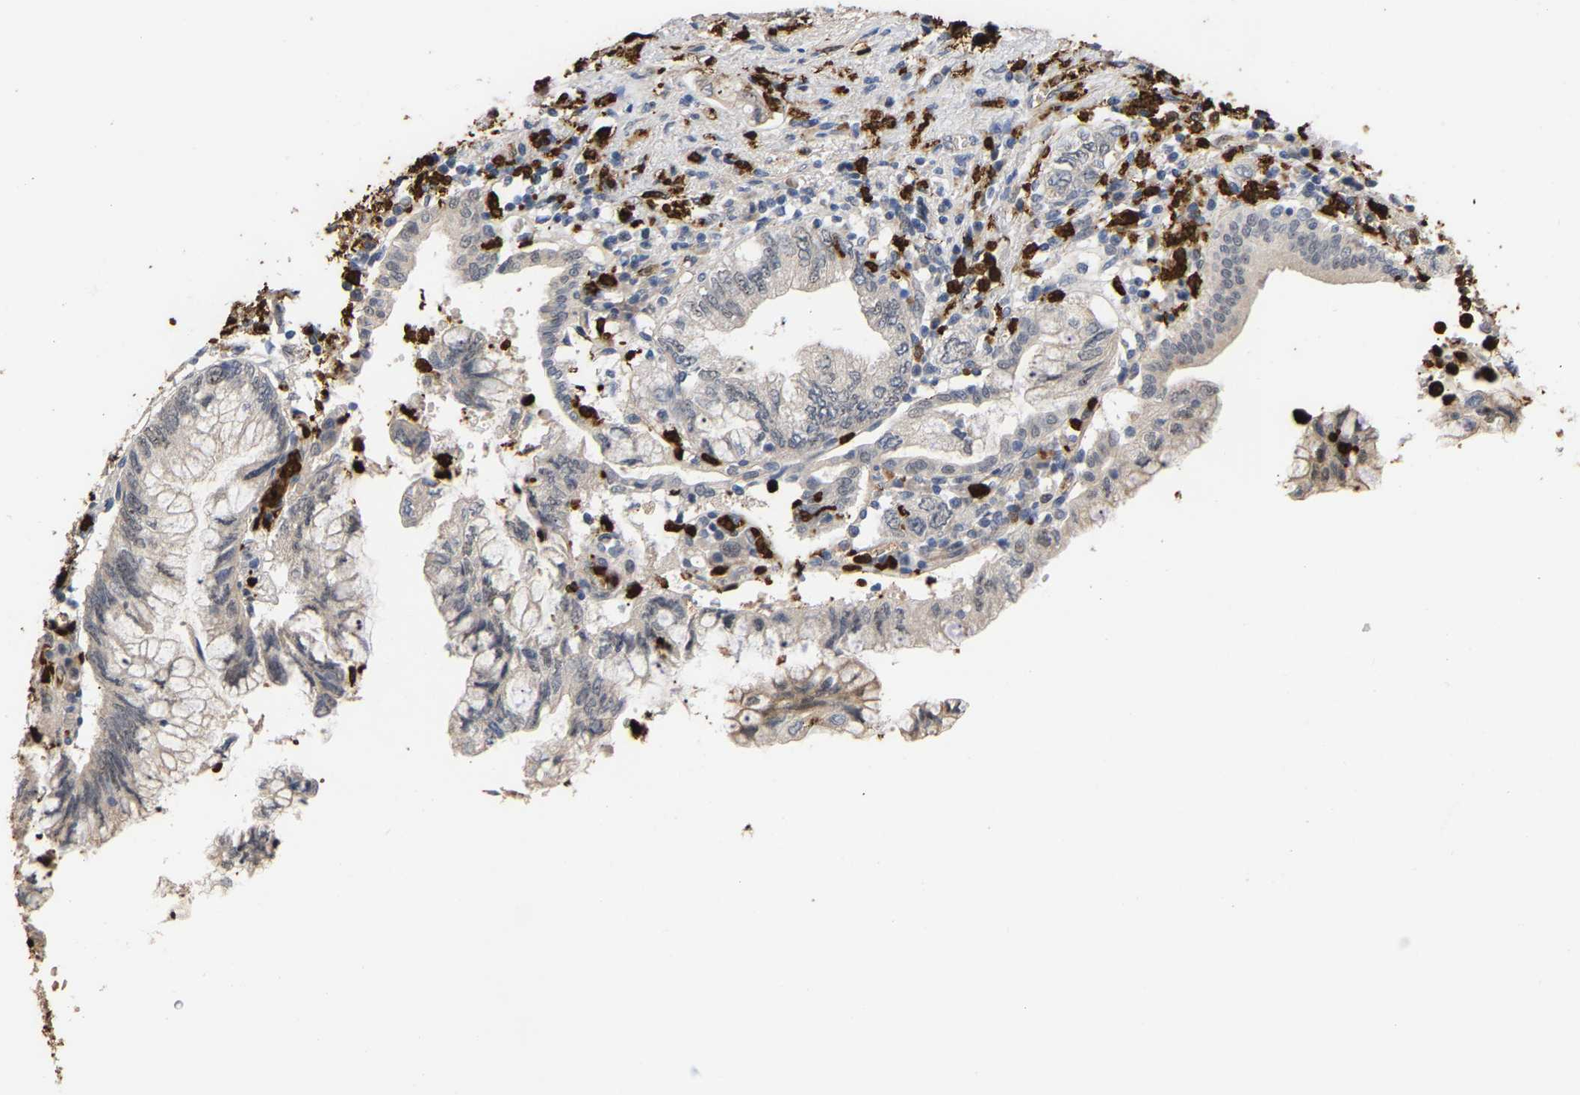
{"staining": {"intensity": "weak", "quantity": "<25%", "location": "cytoplasmic/membranous"}, "tissue": "pancreatic cancer", "cell_type": "Tumor cells", "image_type": "cancer", "snomed": [{"axis": "morphology", "description": "Adenocarcinoma, NOS"}, {"axis": "topography", "description": "Pancreas"}], "caption": "Immunohistochemistry (IHC) photomicrograph of human pancreatic adenocarcinoma stained for a protein (brown), which exhibits no positivity in tumor cells.", "gene": "TDRD7", "patient": {"sex": "female", "age": 73}}